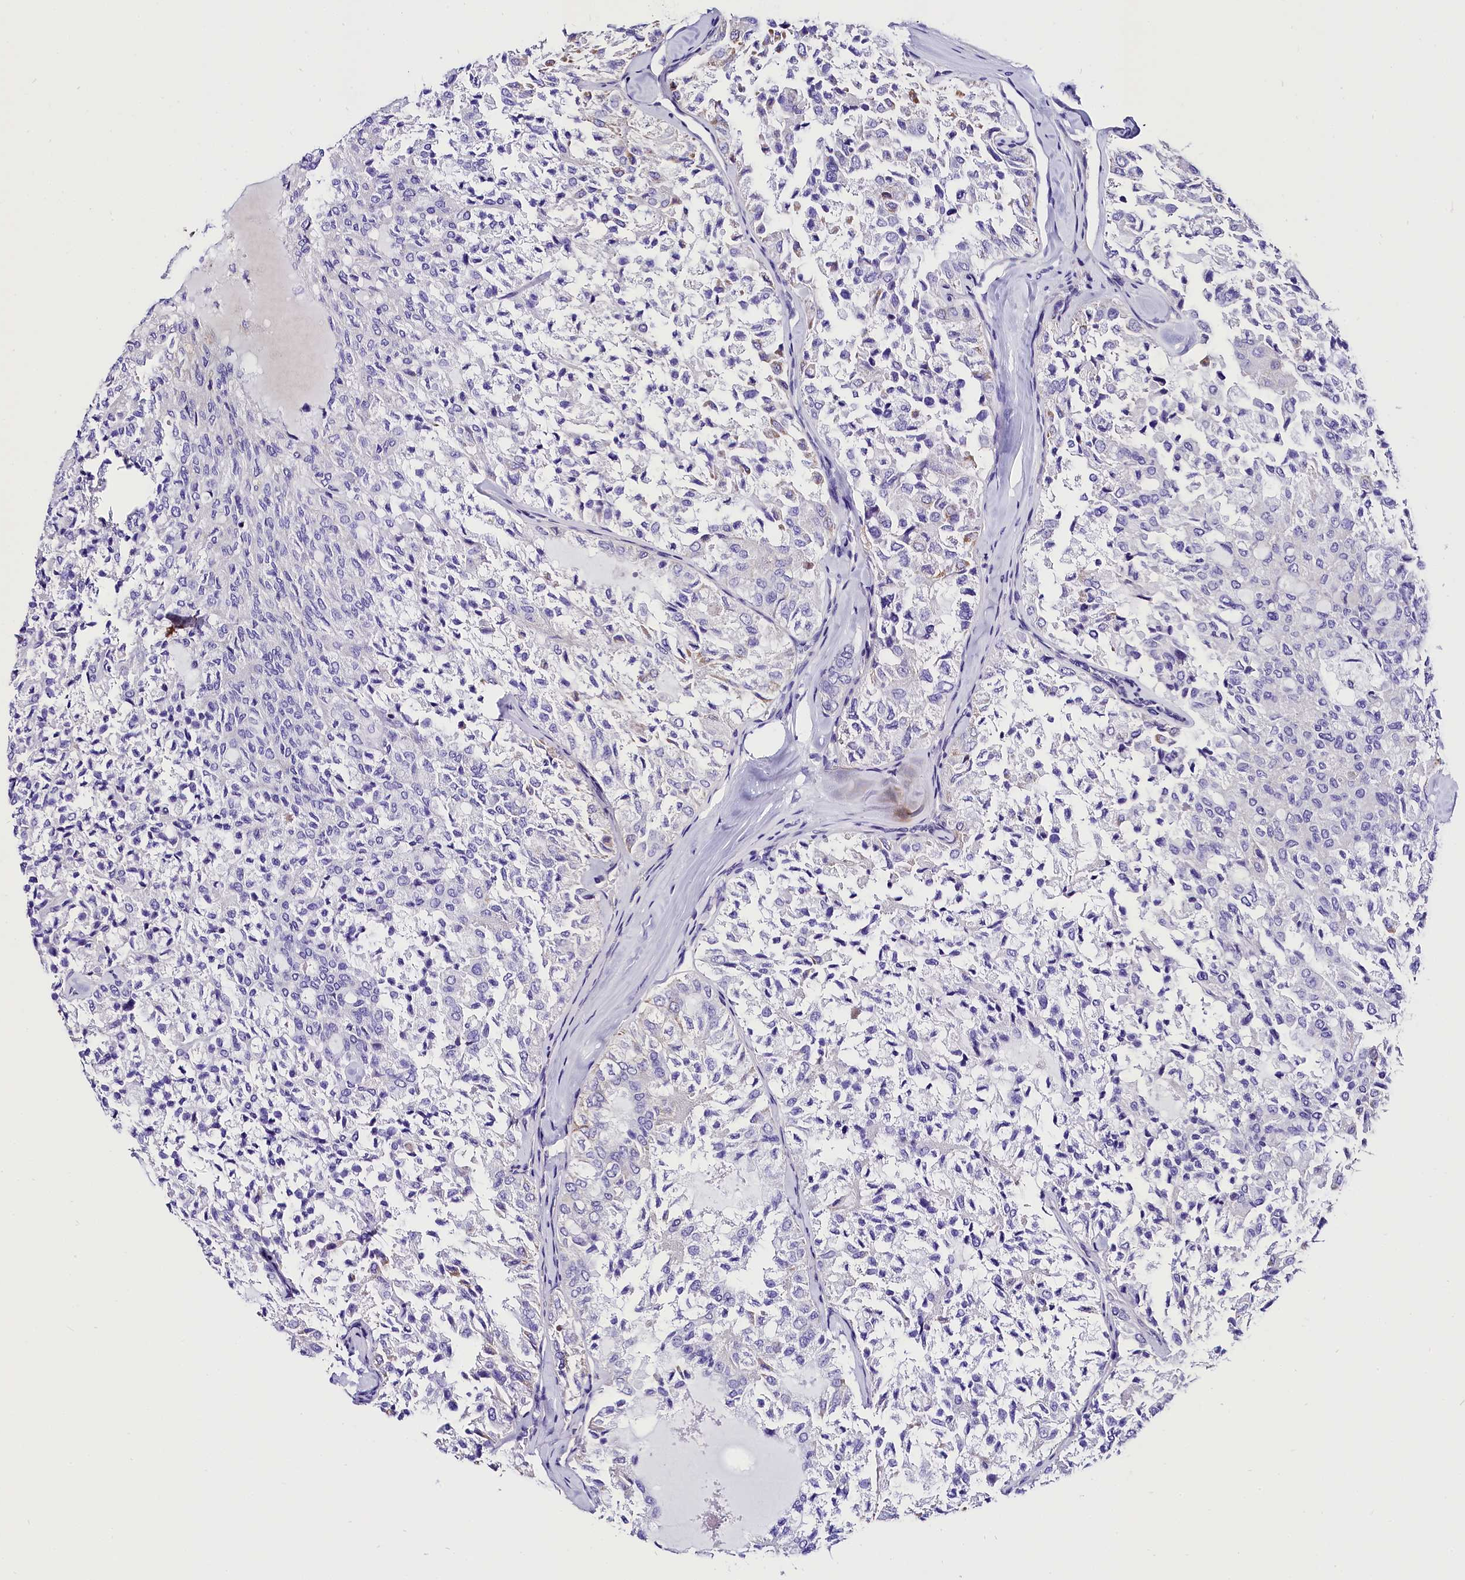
{"staining": {"intensity": "negative", "quantity": "none", "location": "none"}, "tissue": "thyroid cancer", "cell_type": "Tumor cells", "image_type": "cancer", "snomed": [{"axis": "morphology", "description": "Follicular adenoma carcinoma, NOS"}, {"axis": "topography", "description": "Thyroid gland"}], "caption": "Thyroid cancer (follicular adenoma carcinoma) was stained to show a protein in brown. There is no significant staining in tumor cells.", "gene": "ACAA2", "patient": {"sex": "male", "age": 75}}